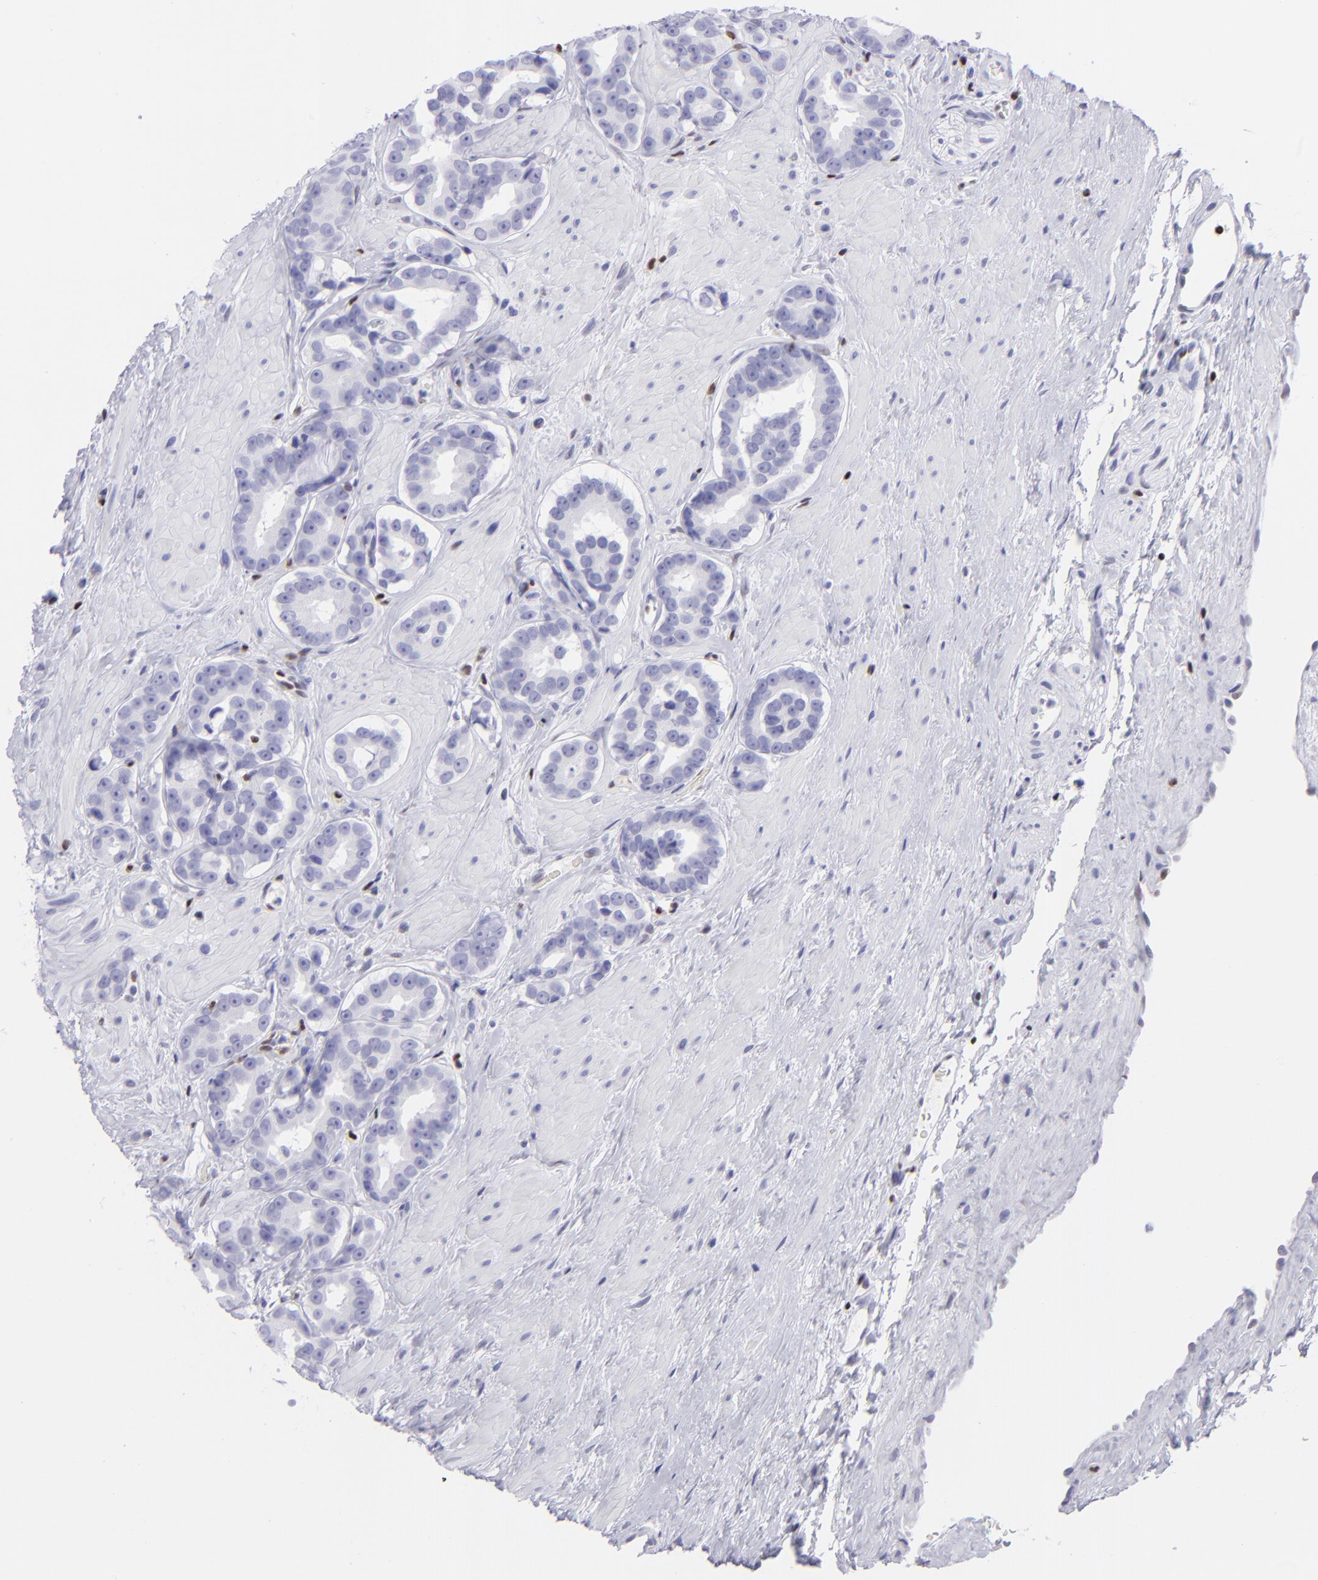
{"staining": {"intensity": "negative", "quantity": "none", "location": "none"}, "tissue": "prostate cancer", "cell_type": "Tumor cells", "image_type": "cancer", "snomed": [{"axis": "morphology", "description": "Adenocarcinoma, Low grade"}, {"axis": "topography", "description": "Prostate"}], "caption": "High magnification brightfield microscopy of prostate cancer stained with DAB (brown) and counterstained with hematoxylin (blue): tumor cells show no significant staining.", "gene": "ETS1", "patient": {"sex": "male", "age": 59}}